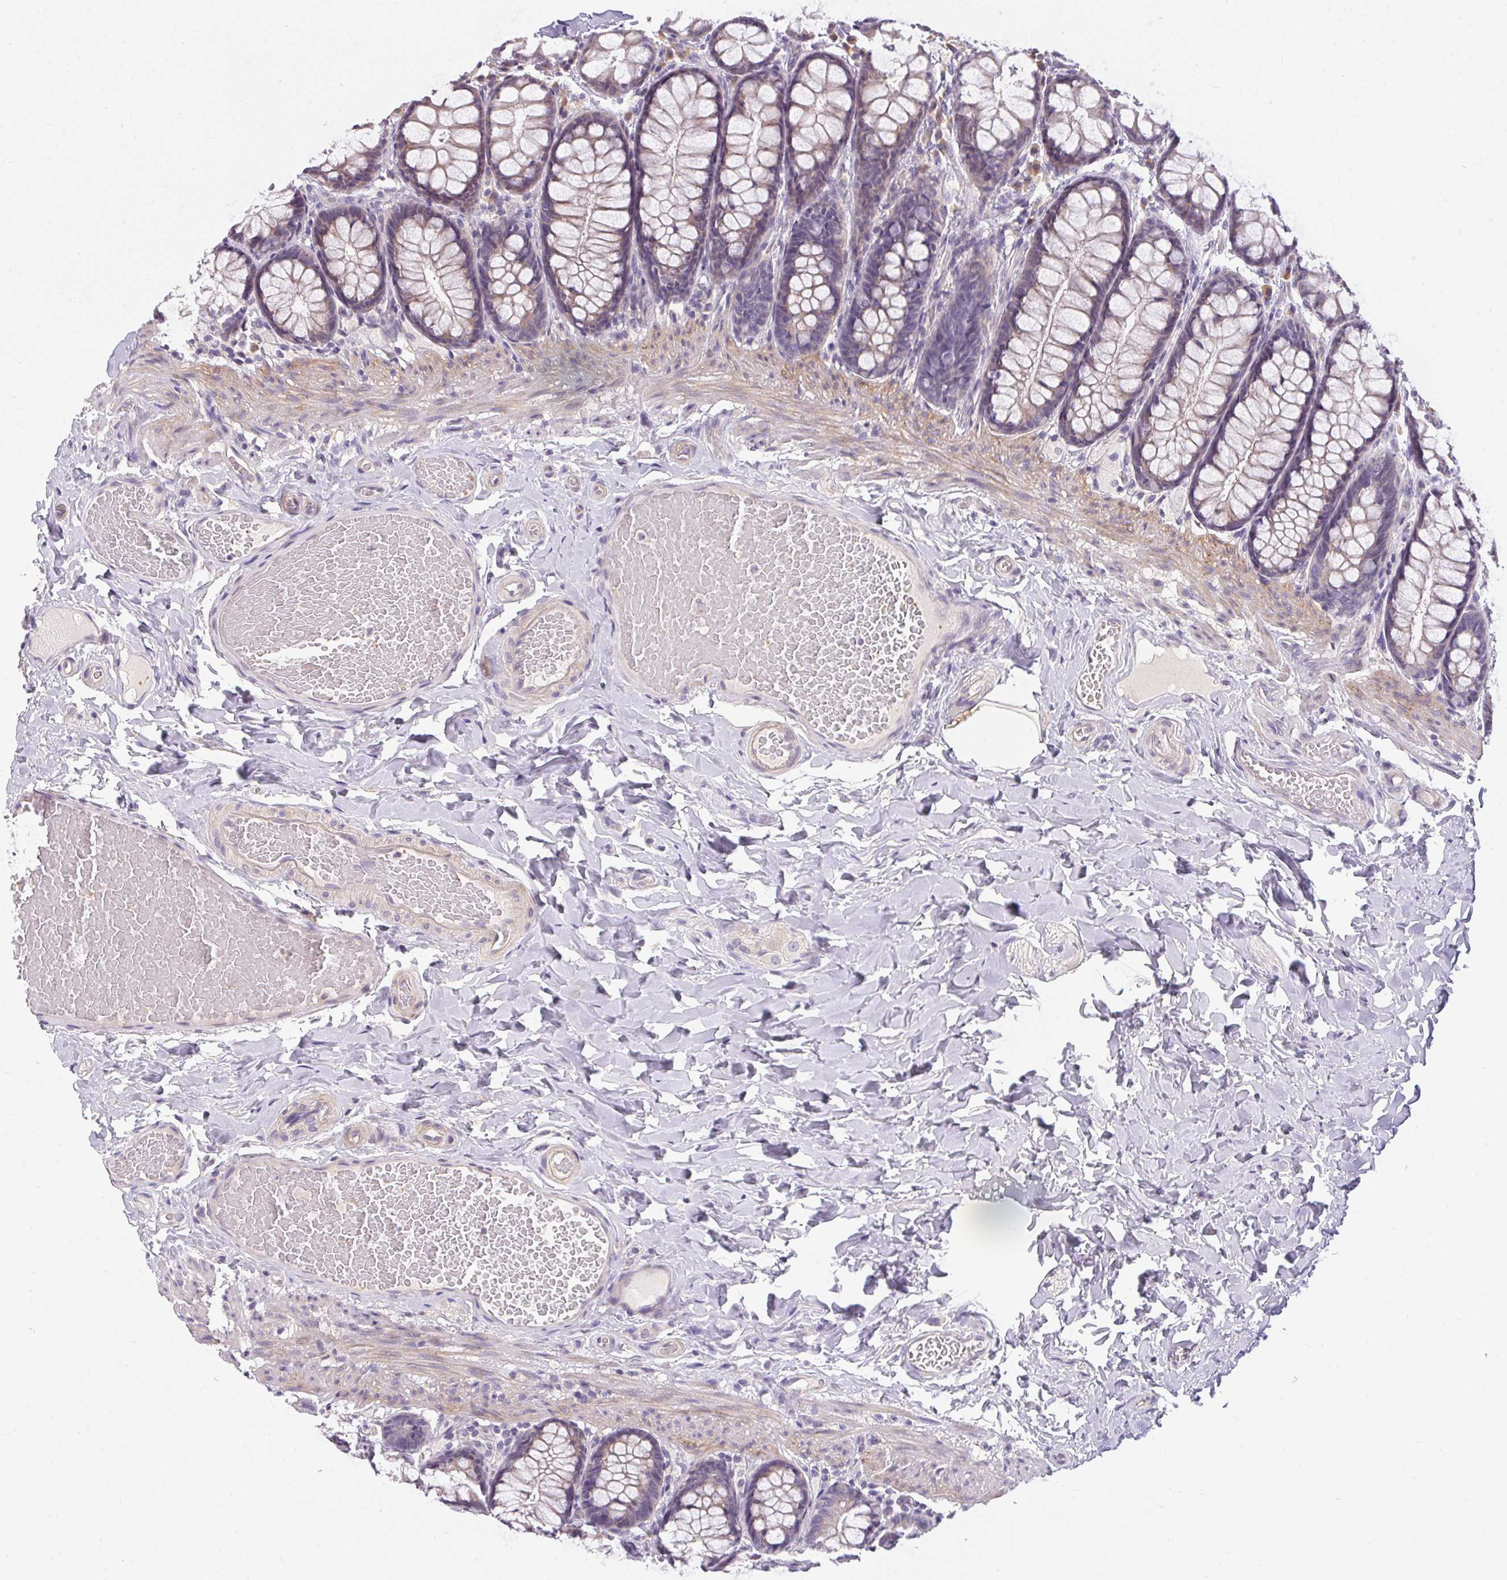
{"staining": {"intensity": "weak", "quantity": "<25%", "location": "cytoplasmic/membranous"}, "tissue": "colon", "cell_type": "Endothelial cells", "image_type": "normal", "snomed": [{"axis": "morphology", "description": "Normal tissue, NOS"}, {"axis": "topography", "description": "Colon"}], "caption": "Endothelial cells are negative for brown protein staining in benign colon. The staining is performed using DAB (3,3'-diaminobenzidine) brown chromogen with nuclei counter-stained in using hematoxylin.", "gene": "TMEM52B", "patient": {"sex": "male", "age": 47}}